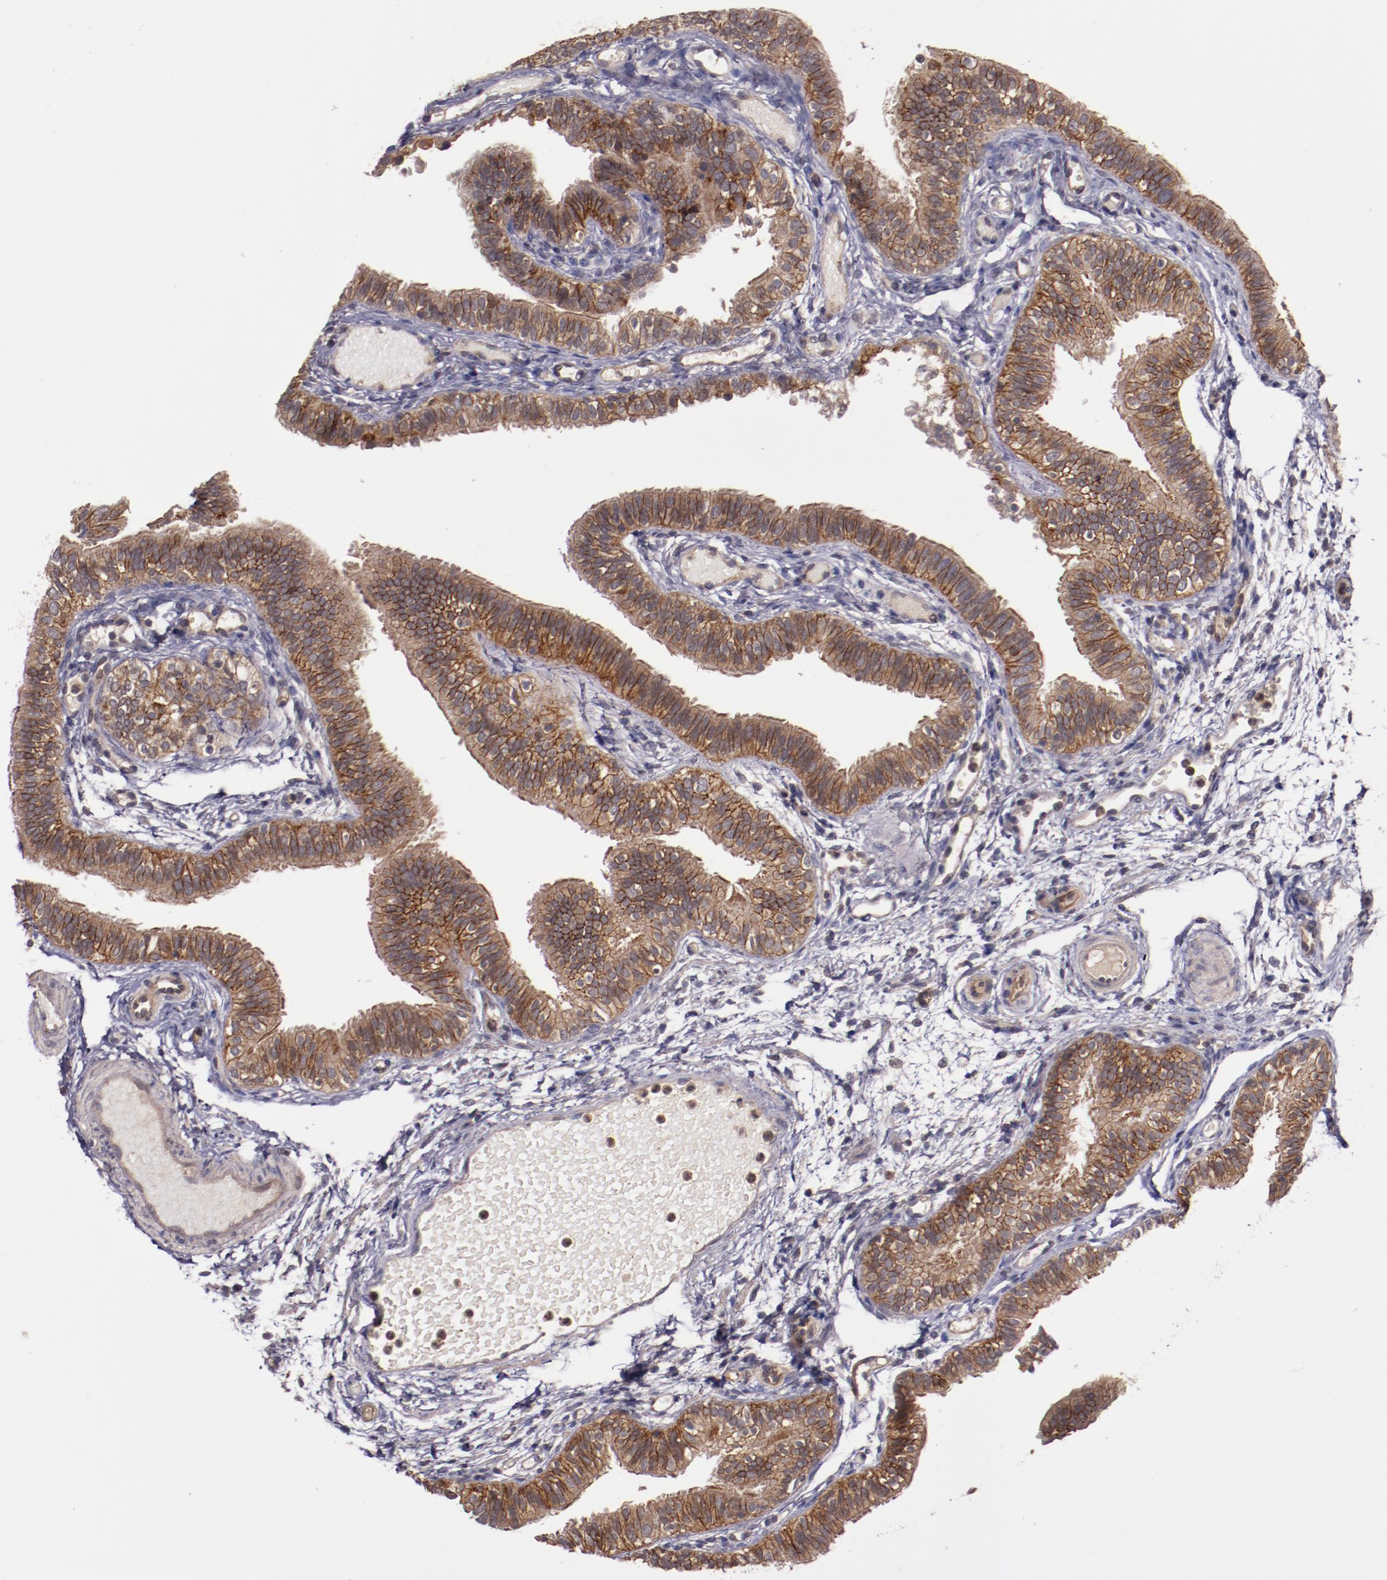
{"staining": {"intensity": "moderate", "quantity": ">75%", "location": "cytoplasmic/membranous"}, "tissue": "fallopian tube", "cell_type": "Glandular cells", "image_type": "normal", "snomed": [{"axis": "morphology", "description": "Normal tissue, NOS"}, {"axis": "morphology", "description": "Dermoid, NOS"}, {"axis": "topography", "description": "Fallopian tube"}], "caption": "Immunohistochemical staining of normal human fallopian tube demonstrates moderate cytoplasmic/membranous protein expression in approximately >75% of glandular cells.", "gene": "FTSJ1", "patient": {"sex": "female", "age": 33}}